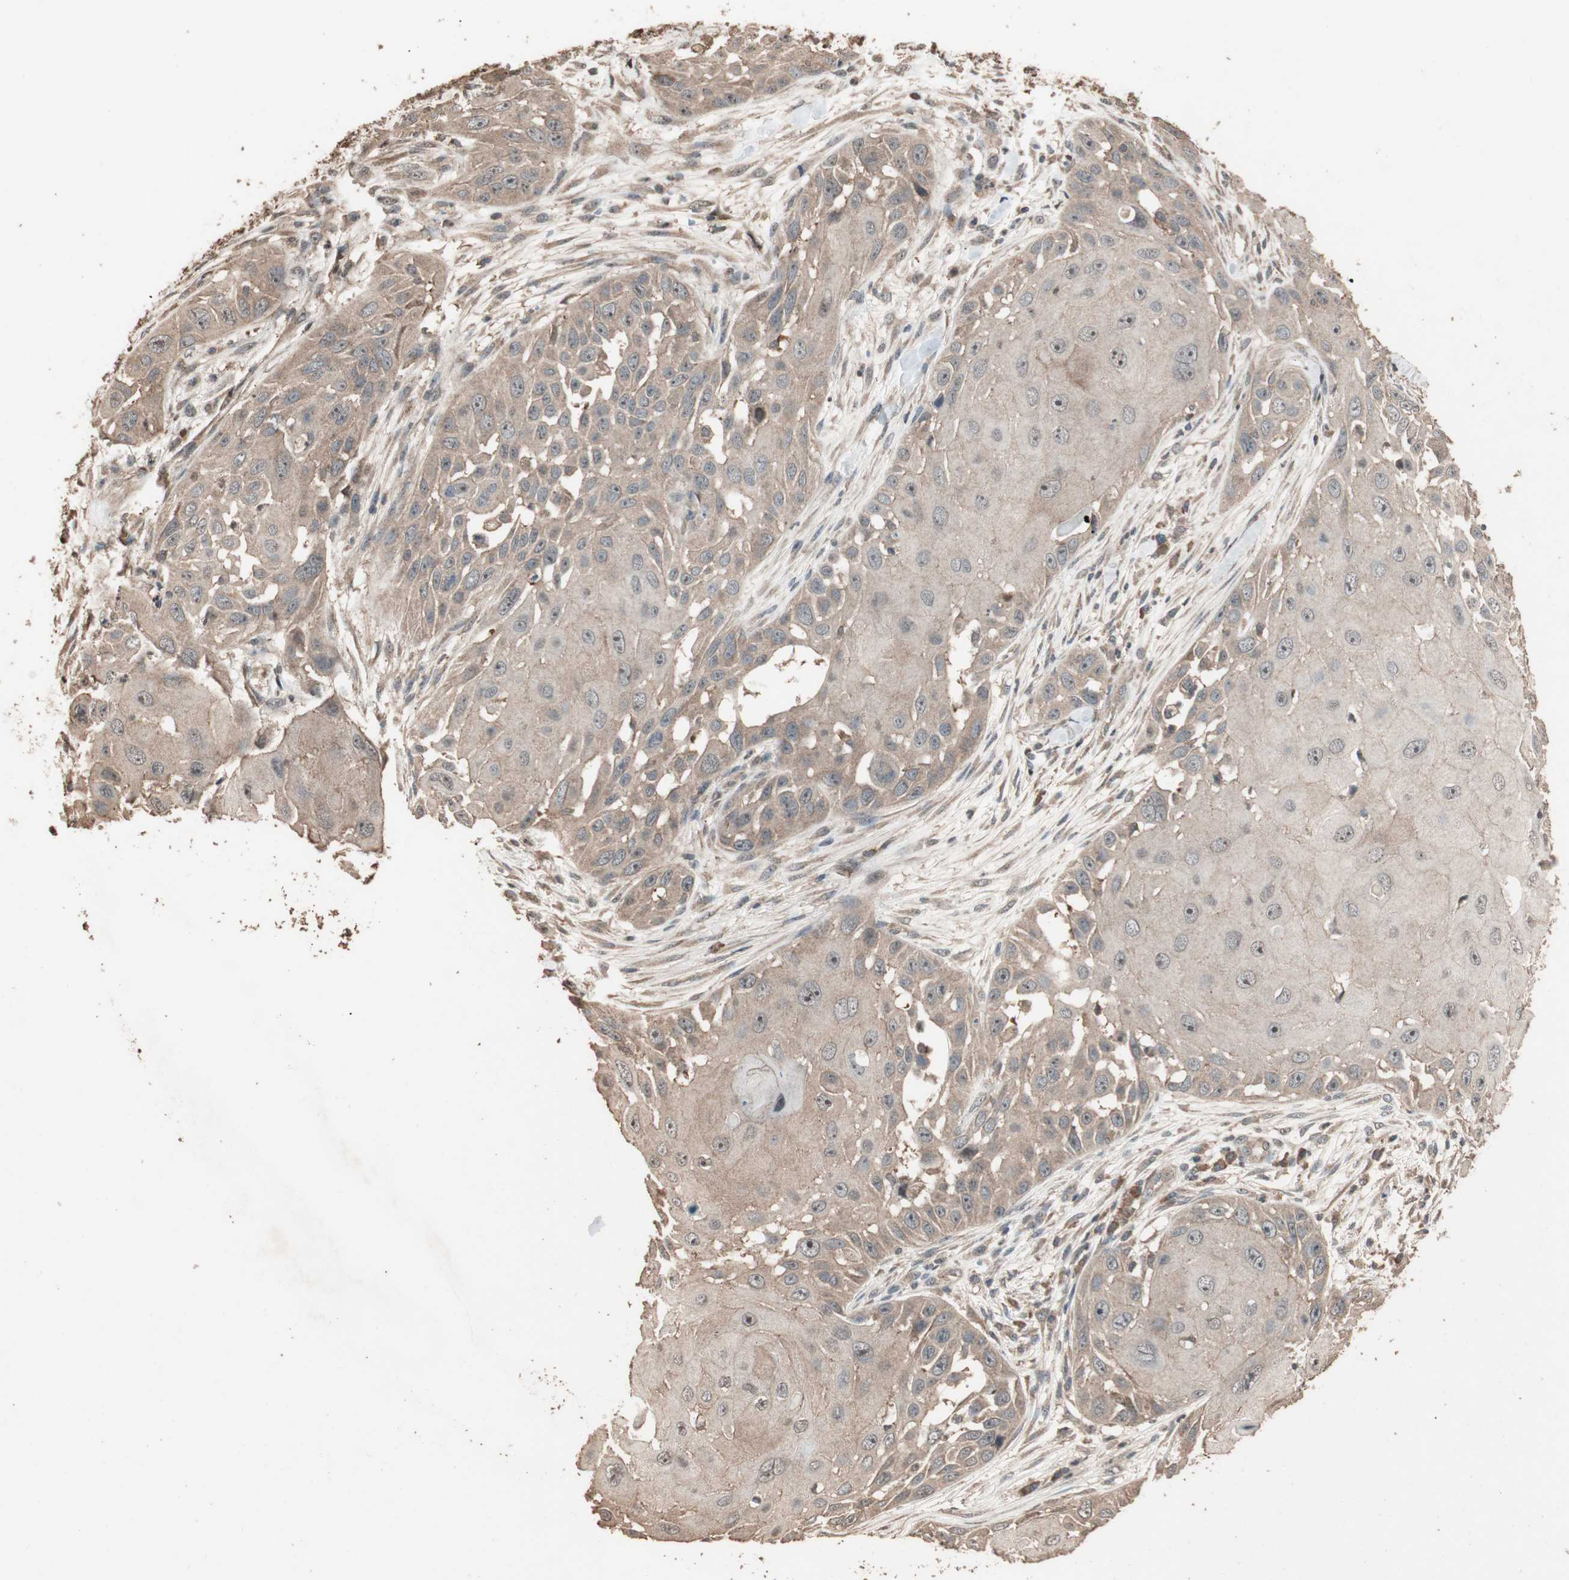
{"staining": {"intensity": "weak", "quantity": ">75%", "location": "cytoplasmic/membranous"}, "tissue": "skin cancer", "cell_type": "Tumor cells", "image_type": "cancer", "snomed": [{"axis": "morphology", "description": "Squamous cell carcinoma, NOS"}, {"axis": "topography", "description": "Skin"}], "caption": "High-magnification brightfield microscopy of skin cancer stained with DAB (brown) and counterstained with hematoxylin (blue). tumor cells exhibit weak cytoplasmic/membranous expression is seen in approximately>75% of cells. The staining is performed using DAB (3,3'-diaminobenzidine) brown chromogen to label protein expression. The nuclei are counter-stained blue using hematoxylin.", "gene": "USP20", "patient": {"sex": "female", "age": 44}}